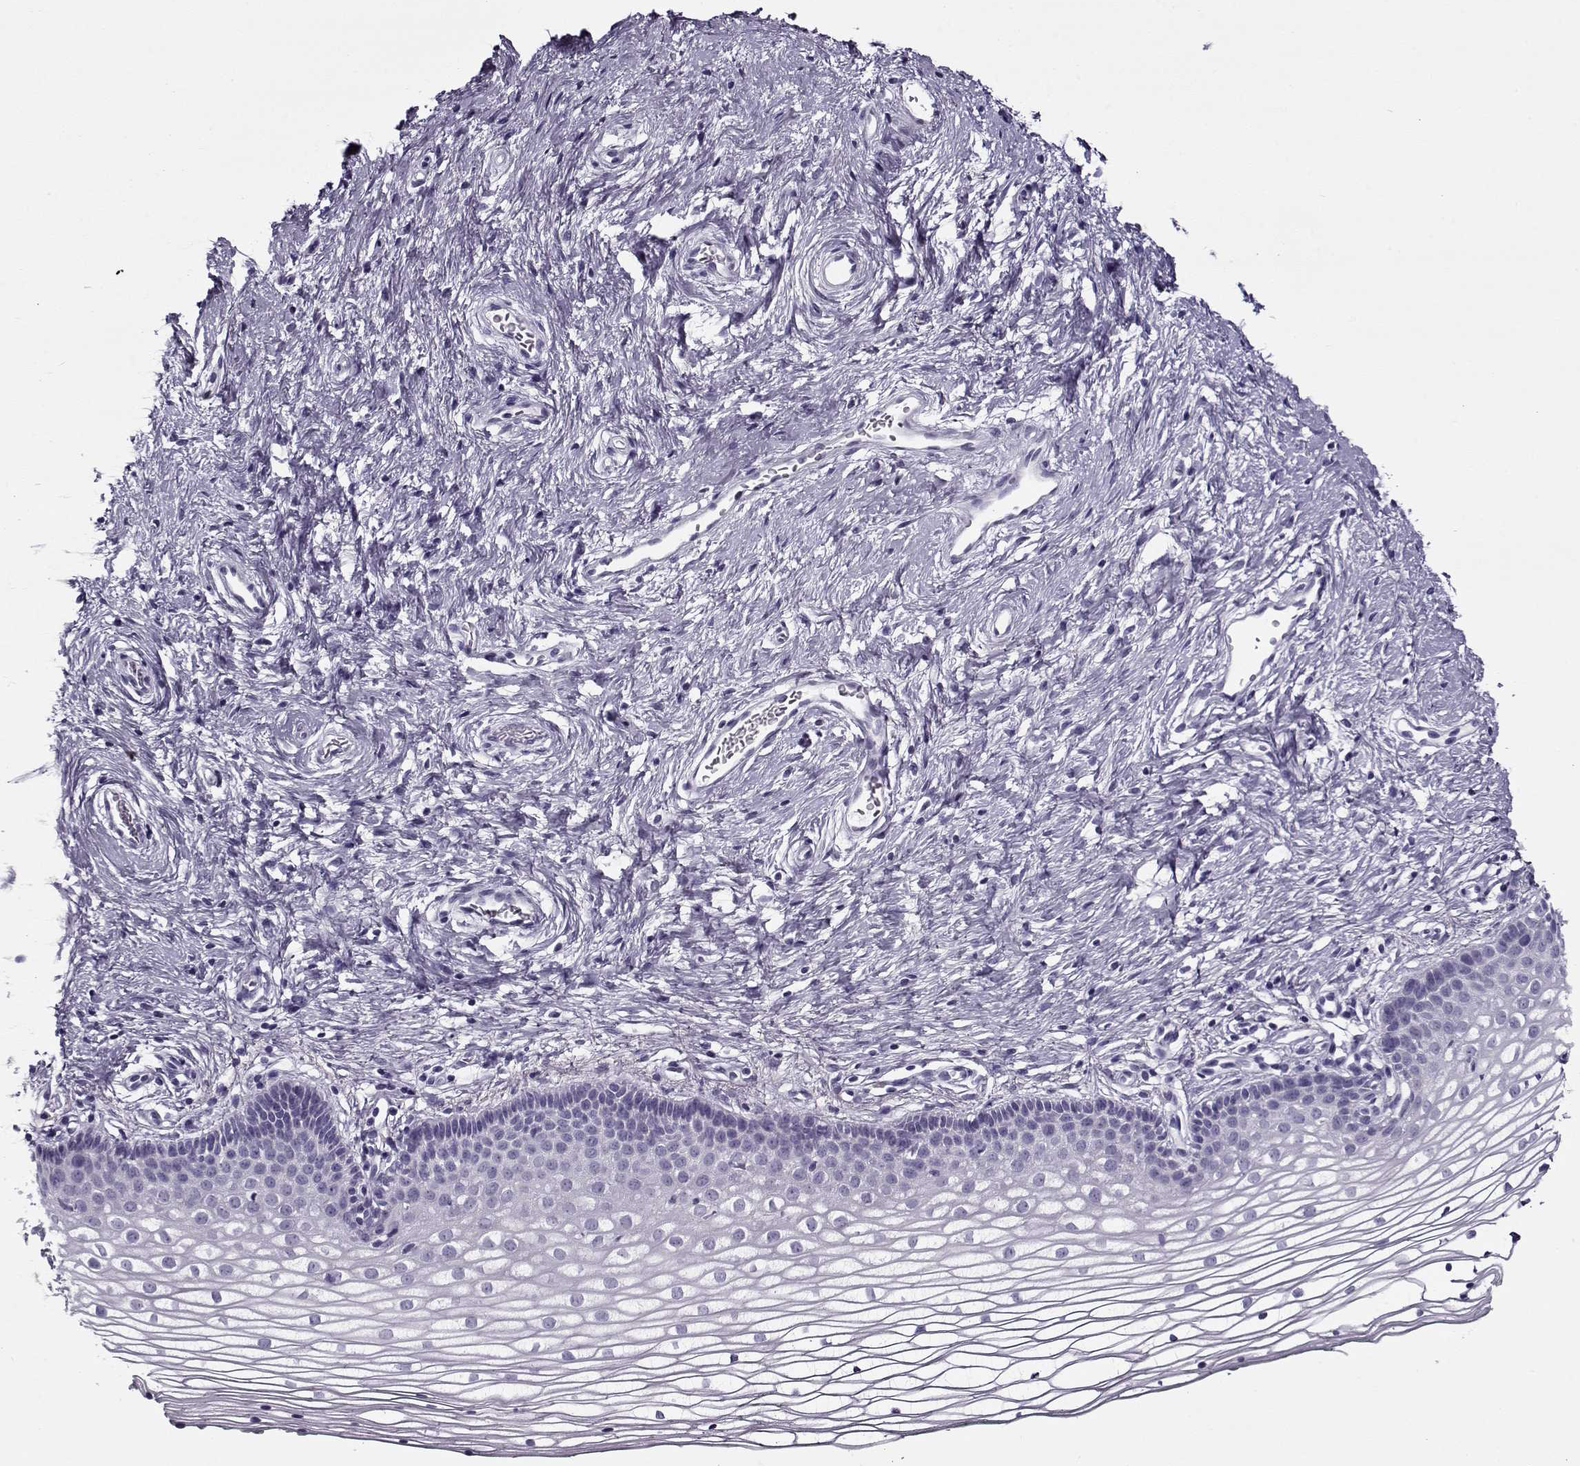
{"staining": {"intensity": "negative", "quantity": "none", "location": "none"}, "tissue": "vagina", "cell_type": "Squamous epithelial cells", "image_type": "normal", "snomed": [{"axis": "morphology", "description": "Normal tissue, NOS"}, {"axis": "topography", "description": "Vagina"}], "caption": "Immunohistochemical staining of unremarkable vagina shows no significant staining in squamous epithelial cells.", "gene": "GAGE10", "patient": {"sex": "female", "age": 36}}